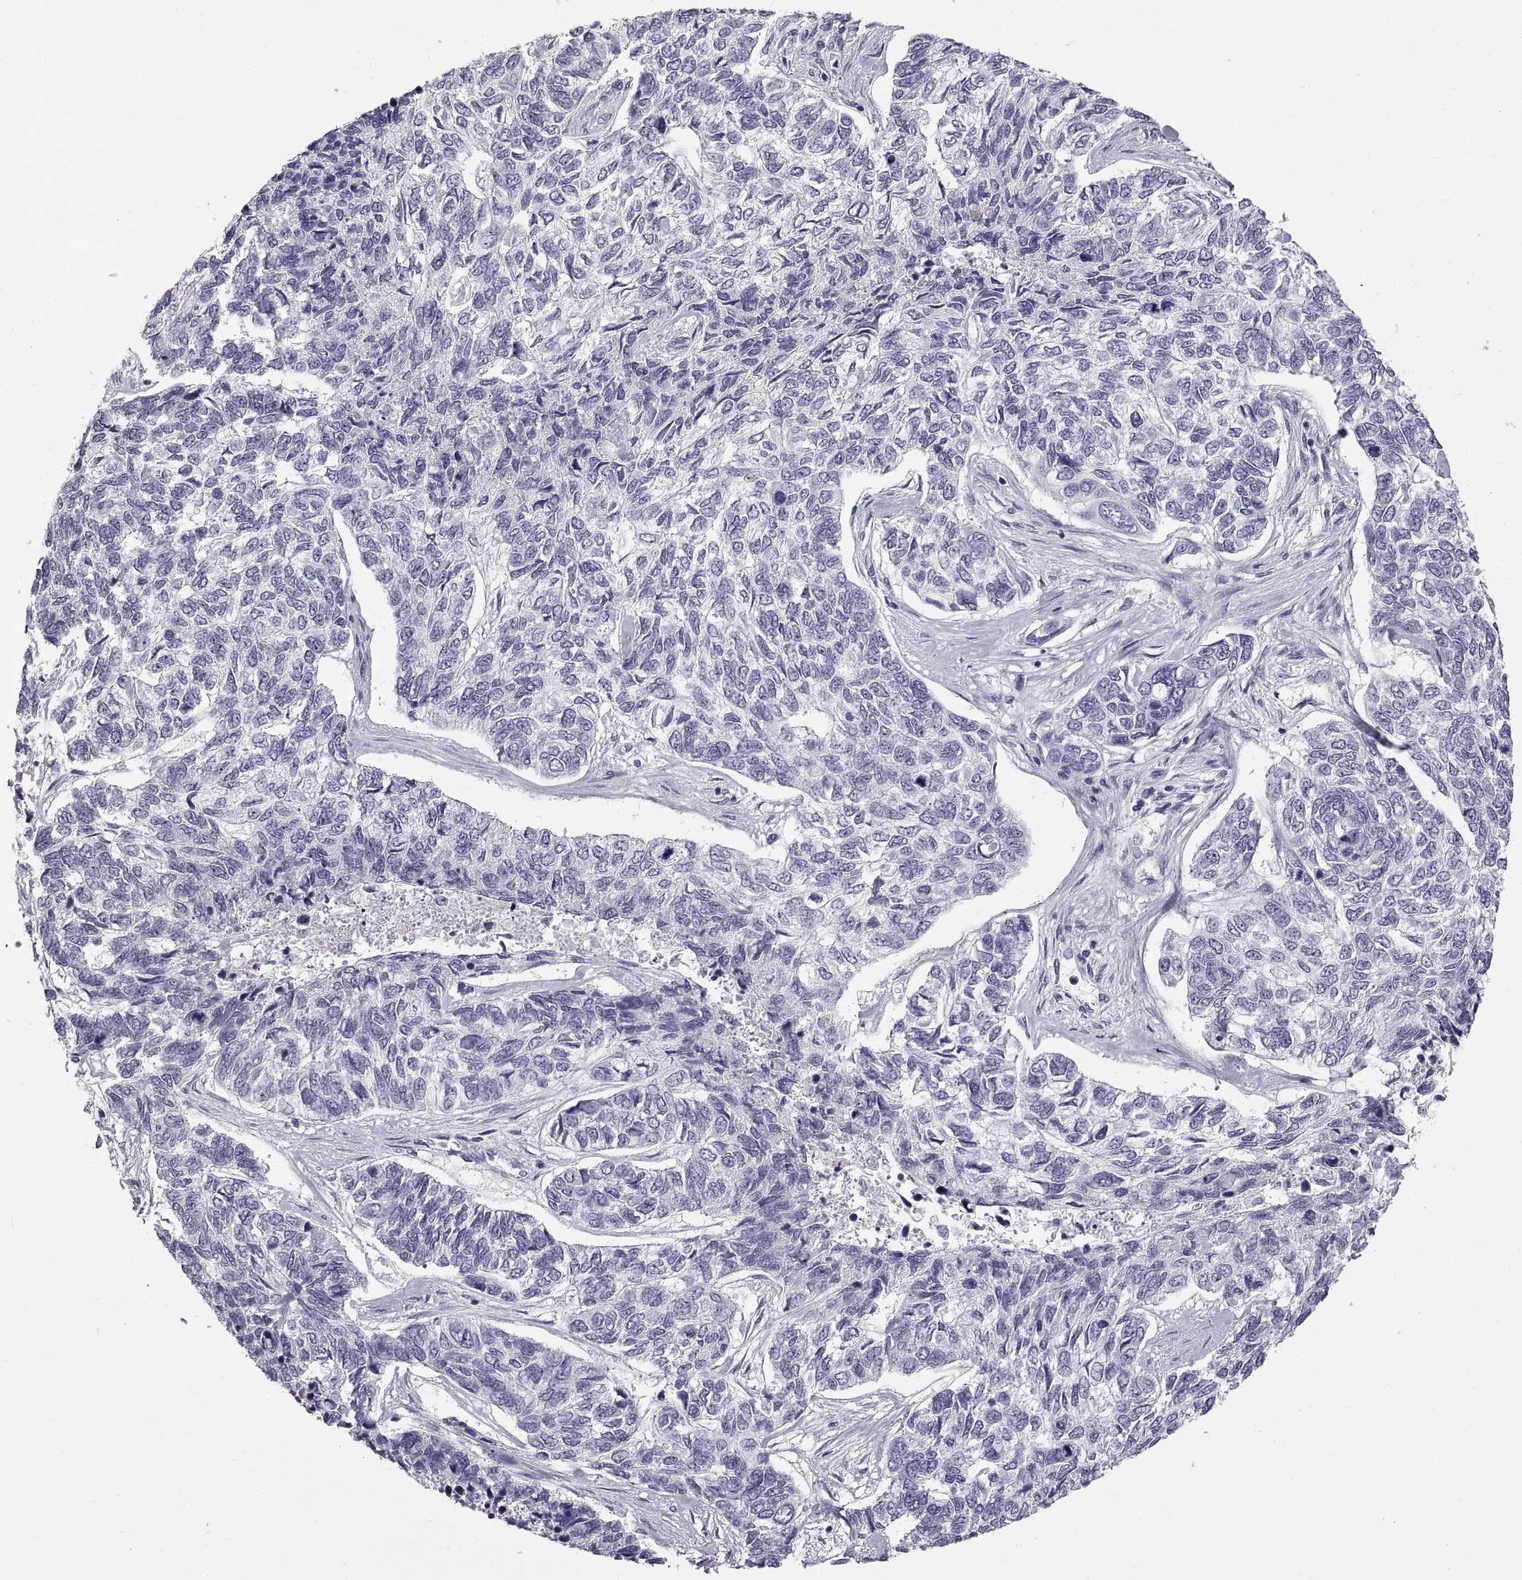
{"staining": {"intensity": "negative", "quantity": "none", "location": "none"}, "tissue": "skin cancer", "cell_type": "Tumor cells", "image_type": "cancer", "snomed": [{"axis": "morphology", "description": "Basal cell carcinoma"}, {"axis": "topography", "description": "Skin"}], "caption": "Tumor cells are negative for protein expression in human basal cell carcinoma (skin). Nuclei are stained in blue.", "gene": "WFDC8", "patient": {"sex": "female", "age": 65}}